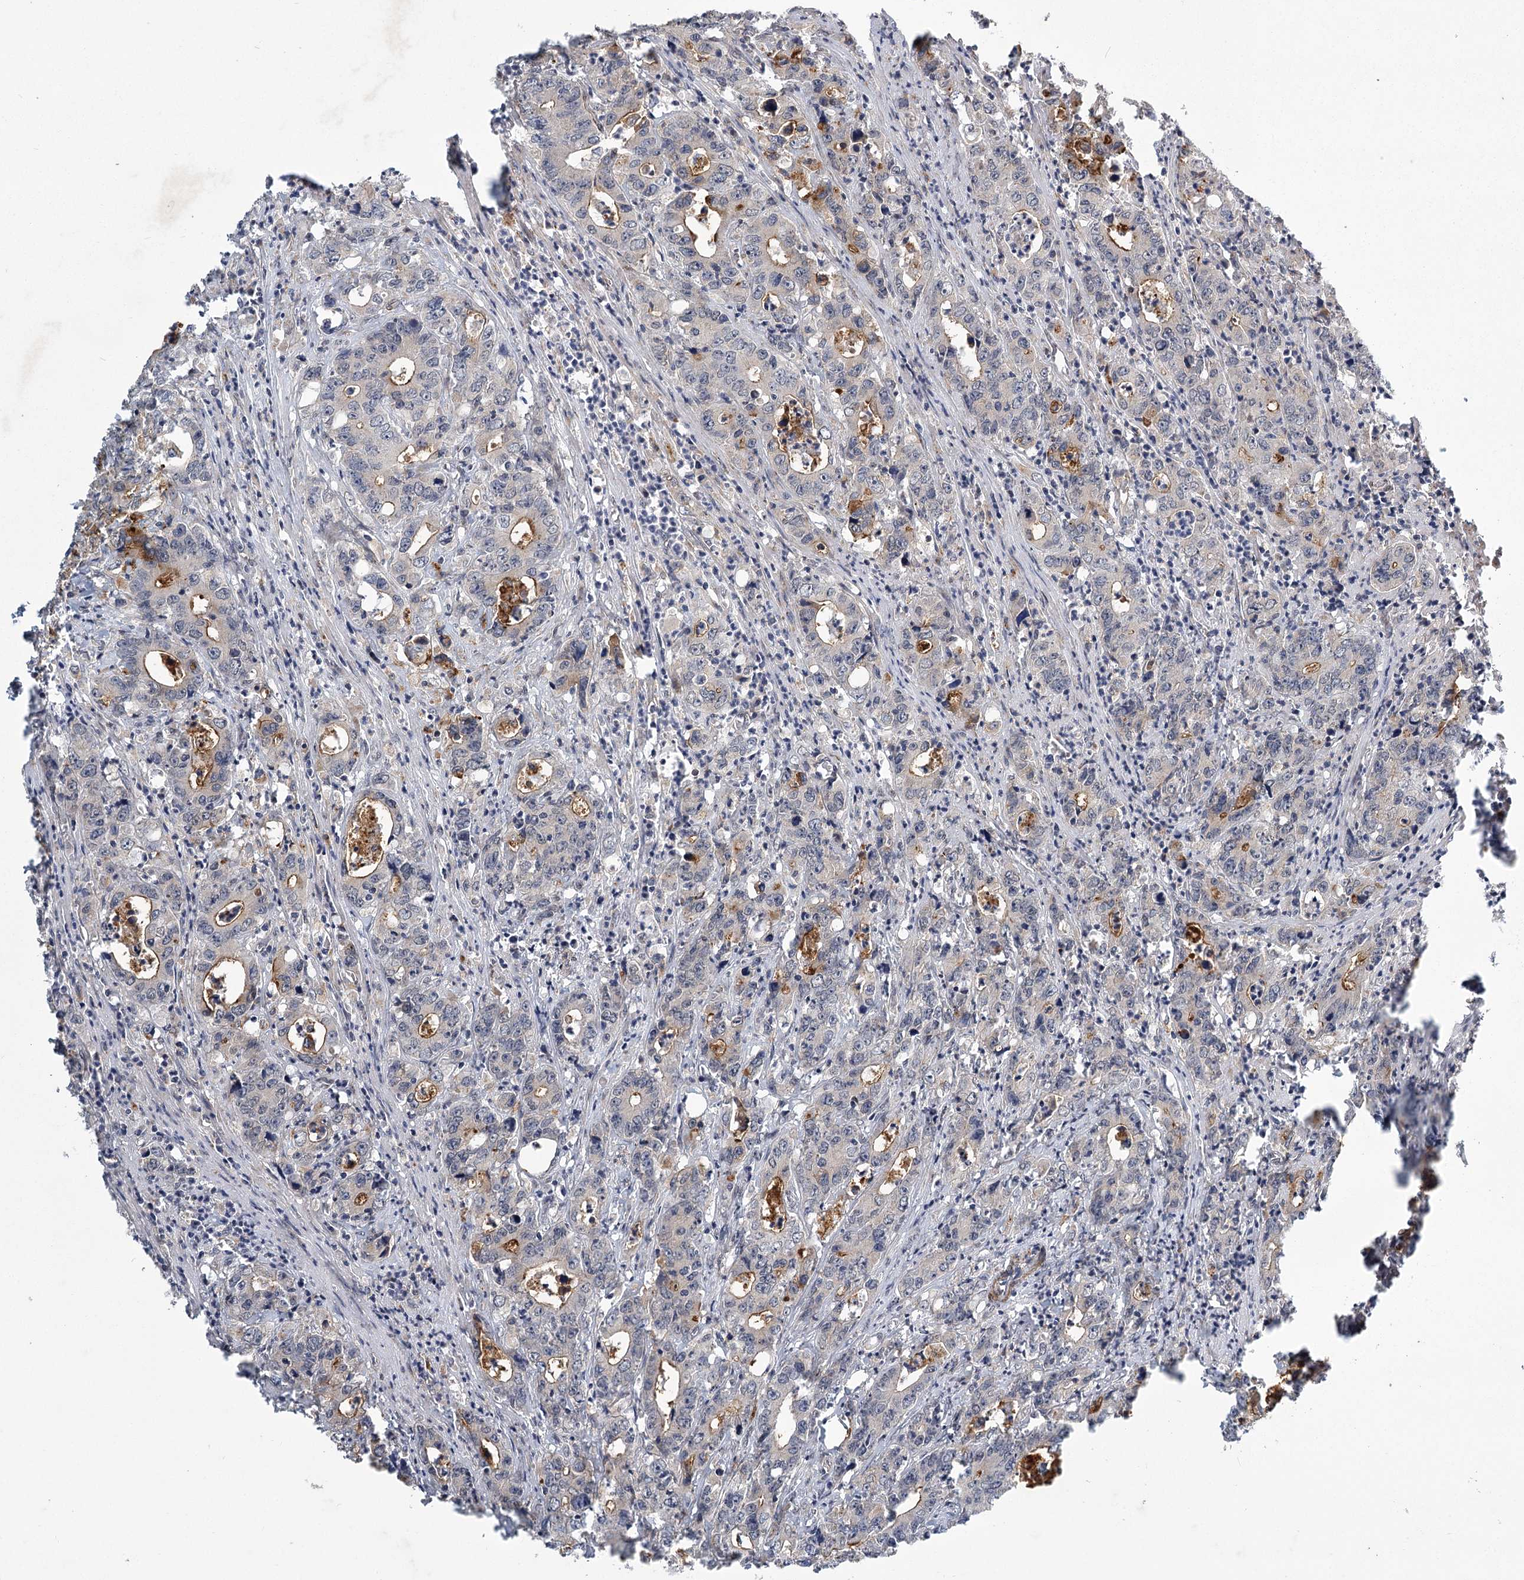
{"staining": {"intensity": "moderate", "quantity": "<25%", "location": "cytoplasmic/membranous"}, "tissue": "colorectal cancer", "cell_type": "Tumor cells", "image_type": "cancer", "snomed": [{"axis": "morphology", "description": "Adenocarcinoma, NOS"}, {"axis": "topography", "description": "Colon"}], "caption": "A micrograph of human adenocarcinoma (colorectal) stained for a protein exhibits moderate cytoplasmic/membranous brown staining in tumor cells.", "gene": "MEPE", "patient": {"sex": "female", "age": 75}}